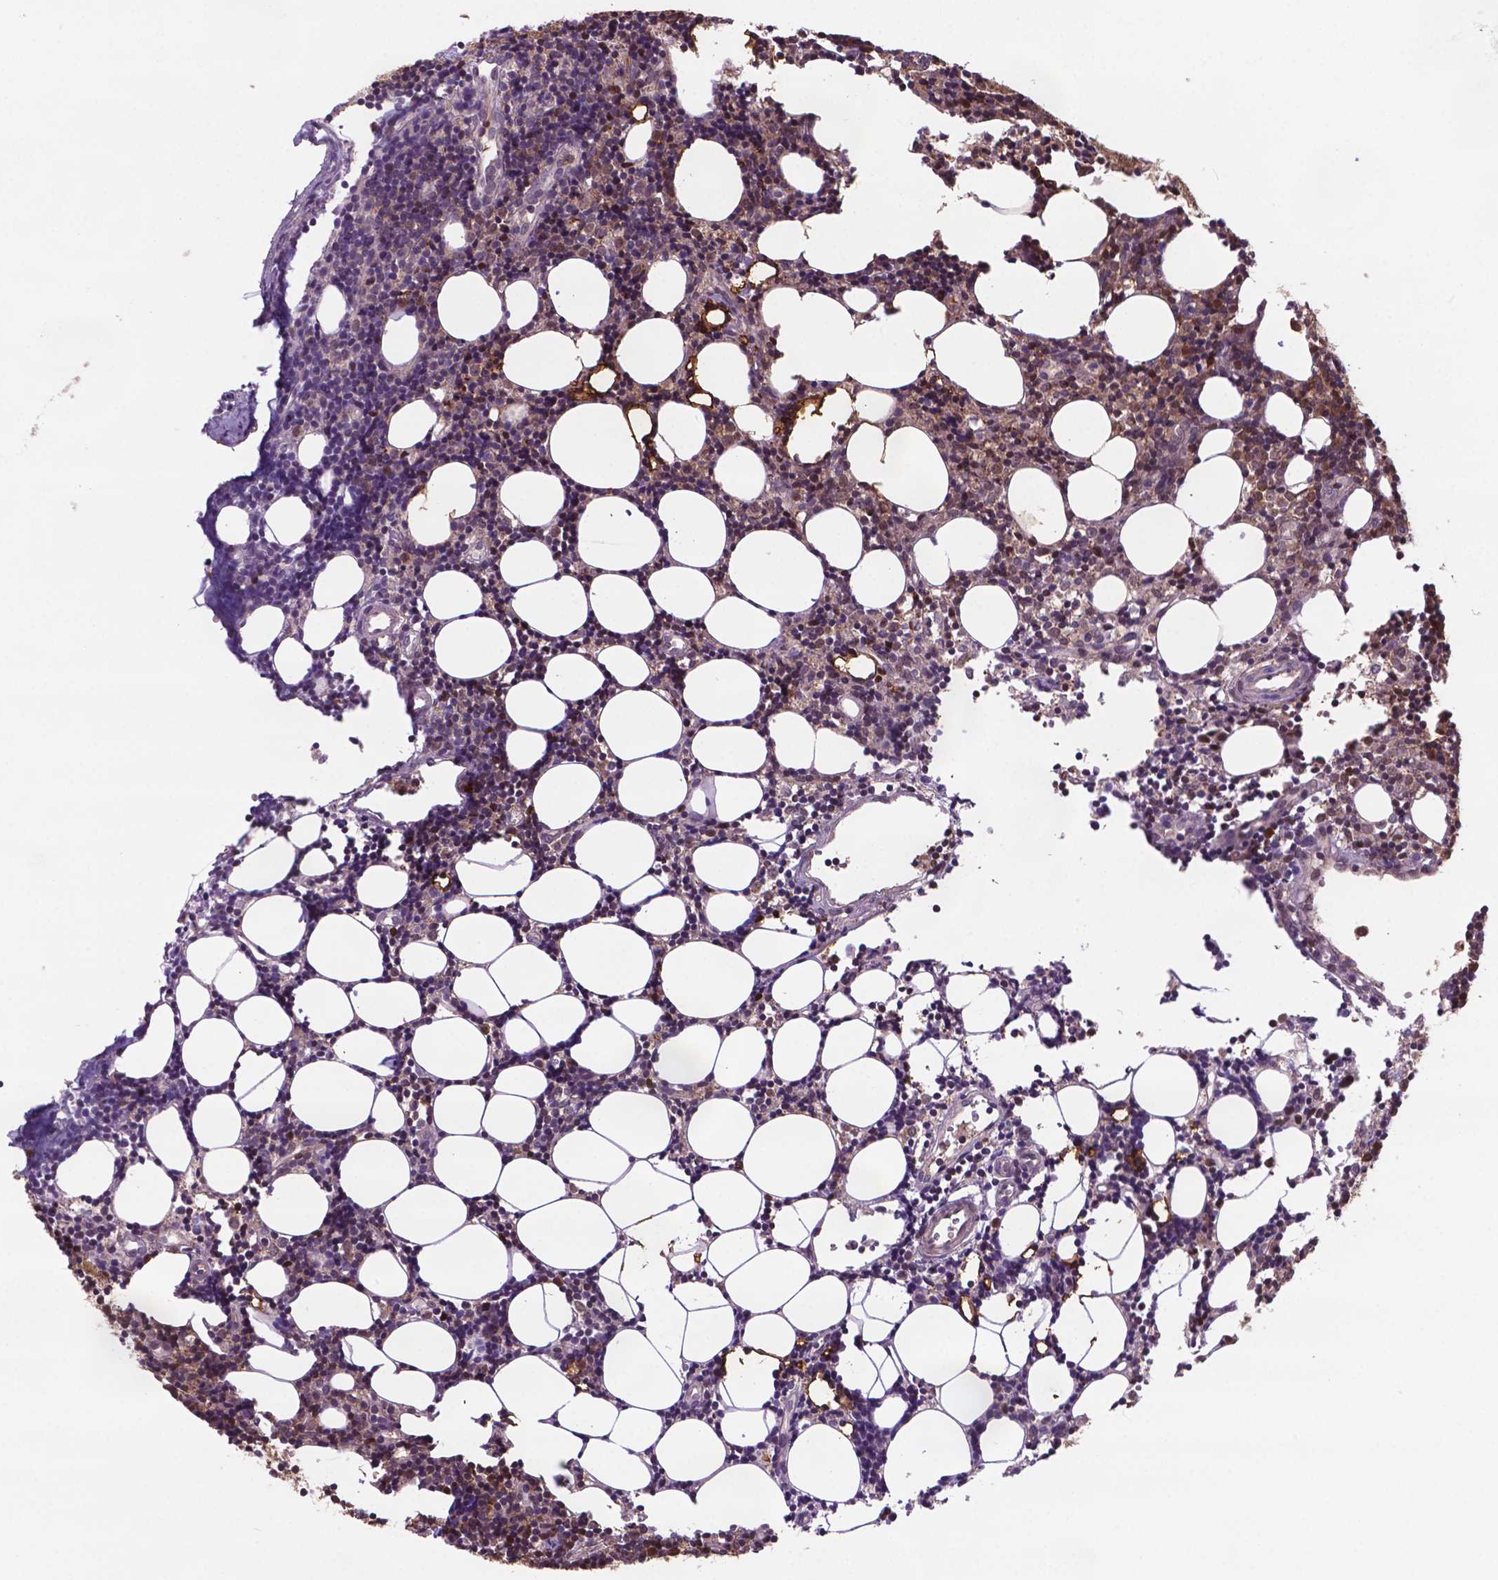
{"staining": {"intensity": "moderate", "quantity": ">75%", "location": "cytoplasmic/membranous,nuclear"}, "tissue": "lymph node", "cell_type": "Germinal center cells", "image_type": "normal", "snomed": [{"axis": "morphology", "description": "Normal tissue, NOS"}, {"axis": "topography", "description": "Lymph node"}], "caption": "A micrograph of lymph node stained for a protein shows moderate cytoplasmic/membranous,nuclear brown staining in germinal center cells.", "gene": "PLIN3", "patient": {"sex": "female", "age": 41}}